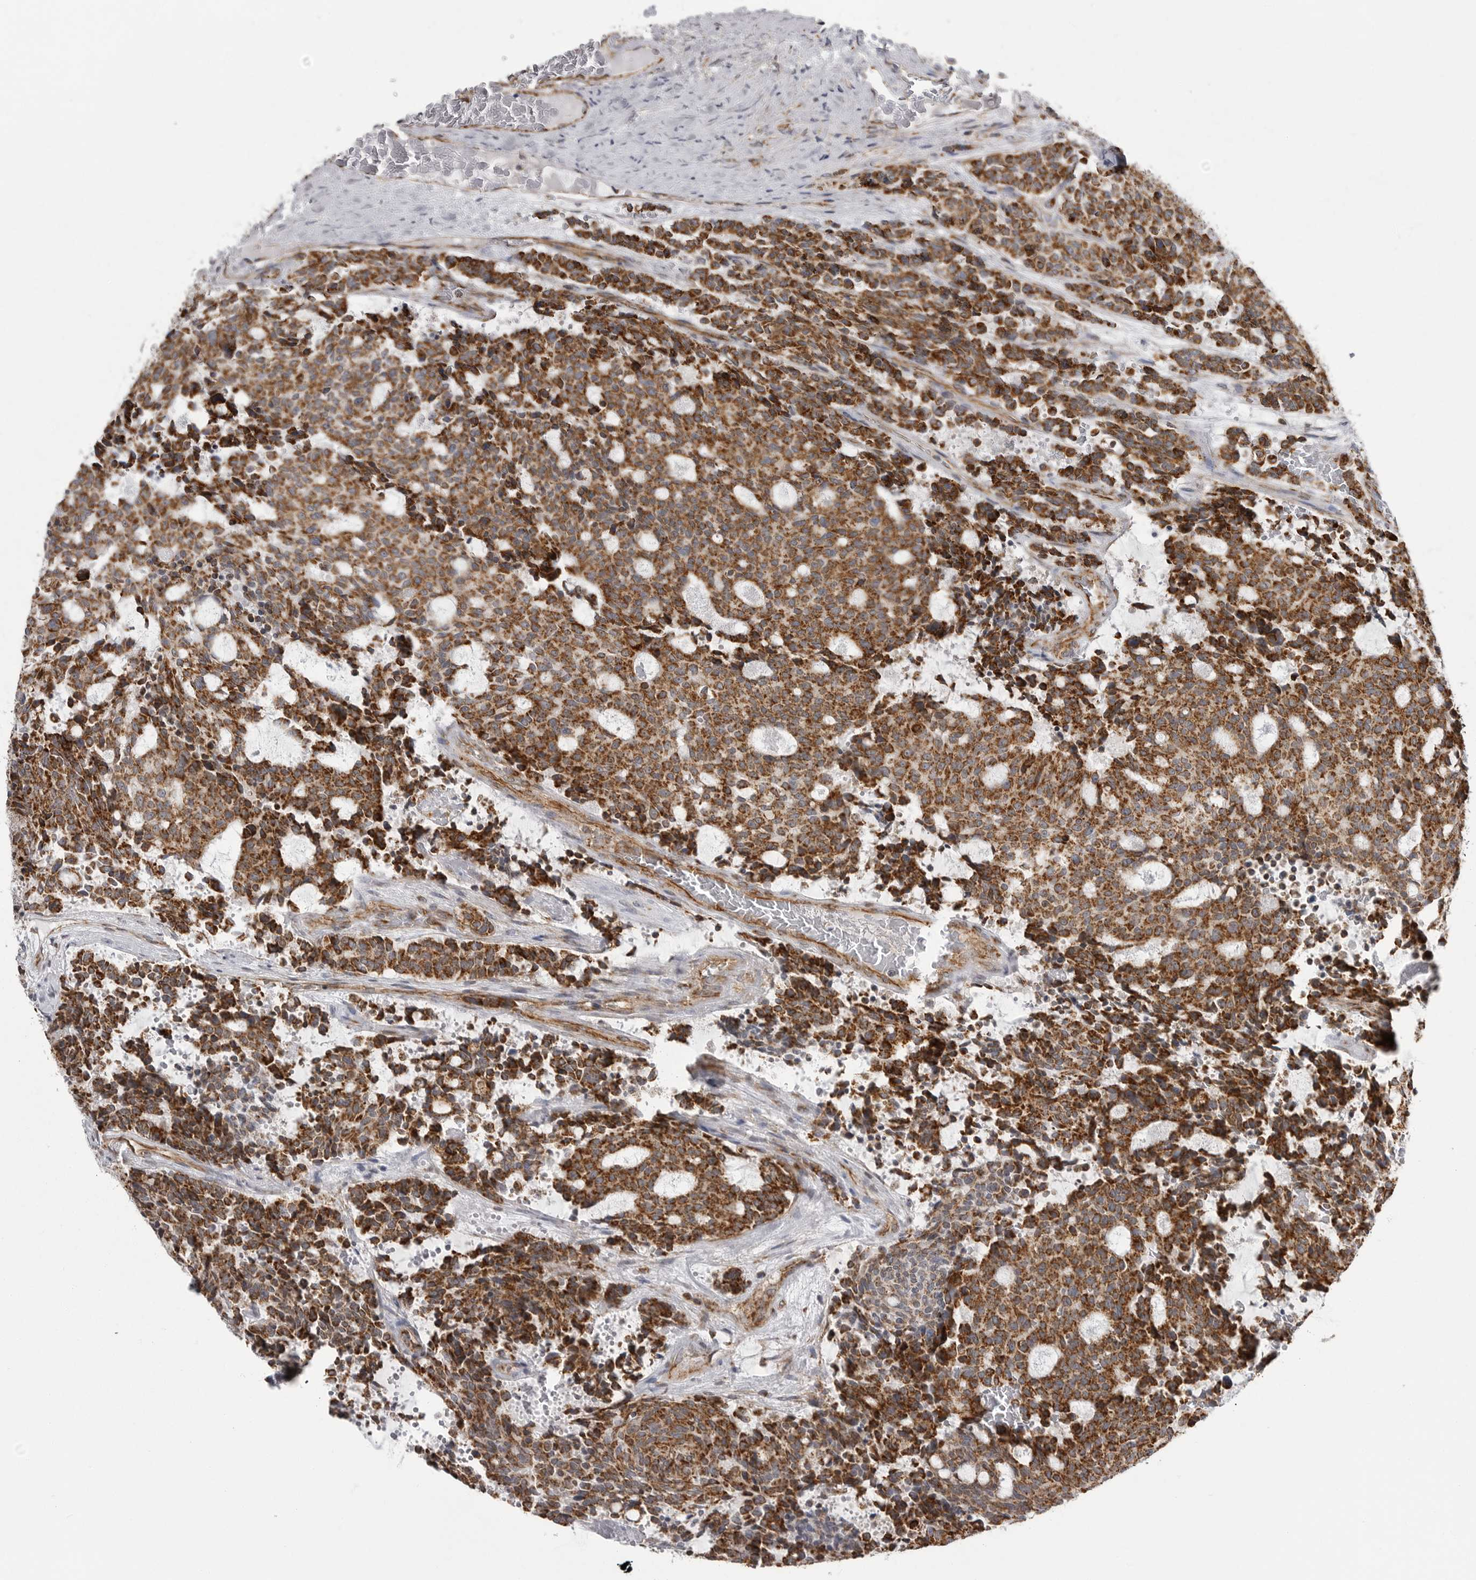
{"staining": {"intensity": "strong", "quantity": ">75%", "location": "cytoplasmic/membranous"}, "tissue": "carcinoid", "cell_type": "Tumor cells", "image_type": "cancer", "snomed": [{"axis": "morphology", "description": "Carcinoid, malignant, NOS"}, {"axis": "topography", "description": "Pancreas"}], "caption": "Human malignant carcinoid stained with a protein marker reveals strong staining in tumor cells.", "gene": "FH", "patient": {"sex": "female", "age": 54}}